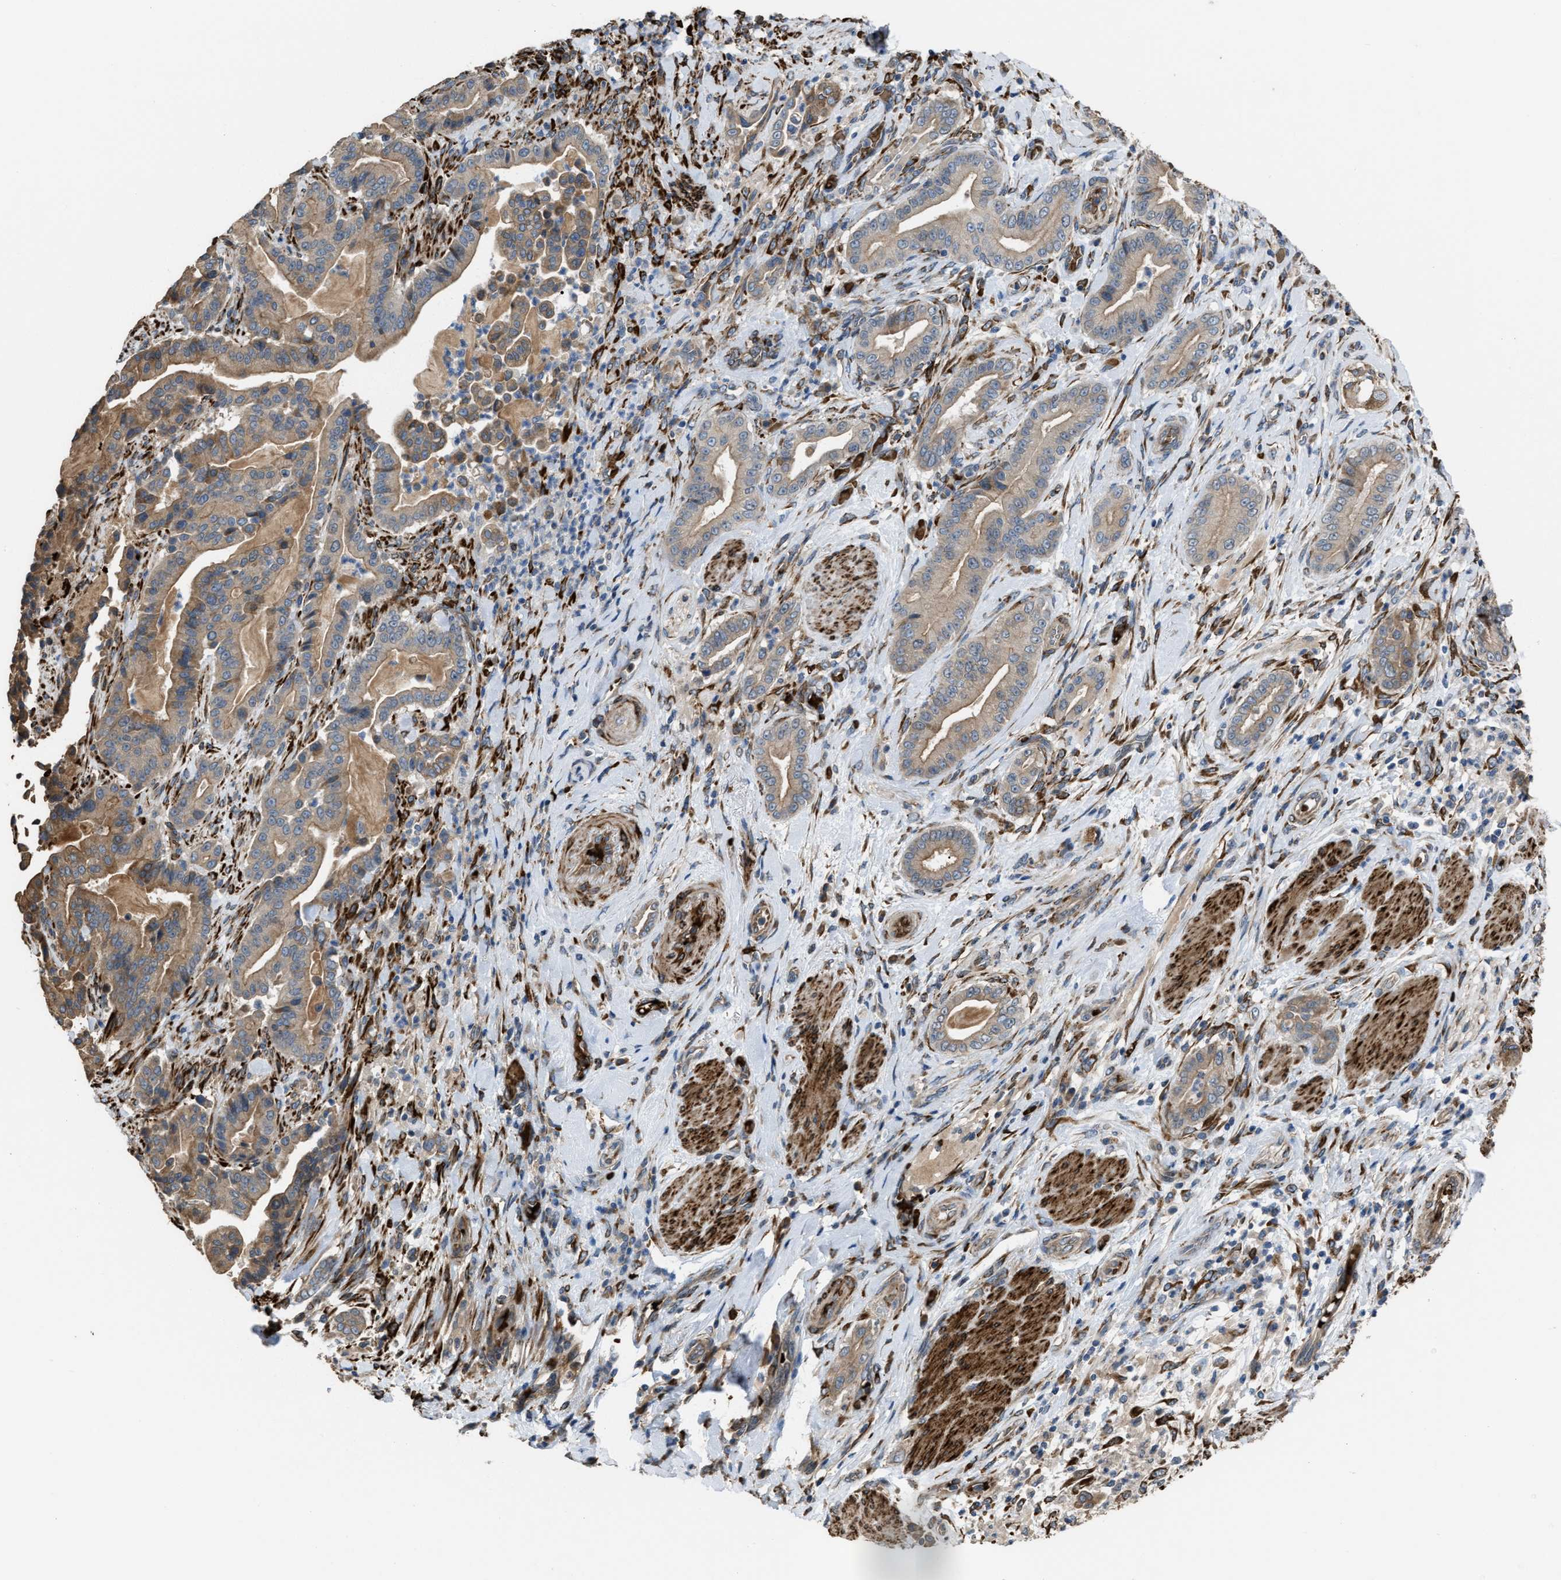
{"staining": {"intensity": "moderate", "quantity": ">75%", "location": "cytoplasmic/membranous"}, "tissue": "pancreatic cancer", "cell_type": "Tumor cells", "image_type": "cancer", "snomed": [{"axis": "morphology", "description": "Normal tissue, NOS"}, {"axis": "morphology", "description": "Adenocarcinoma, NOS"}, {"axis": "topography", "description": "Pancreas"}], "caption": "Immunohistochemical staining of pancreatic cancer (adenocarcinoma) exhibits medium levels of moderate cytoplasmic/membranous protein expression in about >75% of tumor cells. Ihc stains the protein in brown and the nuclei are stained blue.", "gene": "SELENOM", "patient": {"sex": "male", "age": 63}}